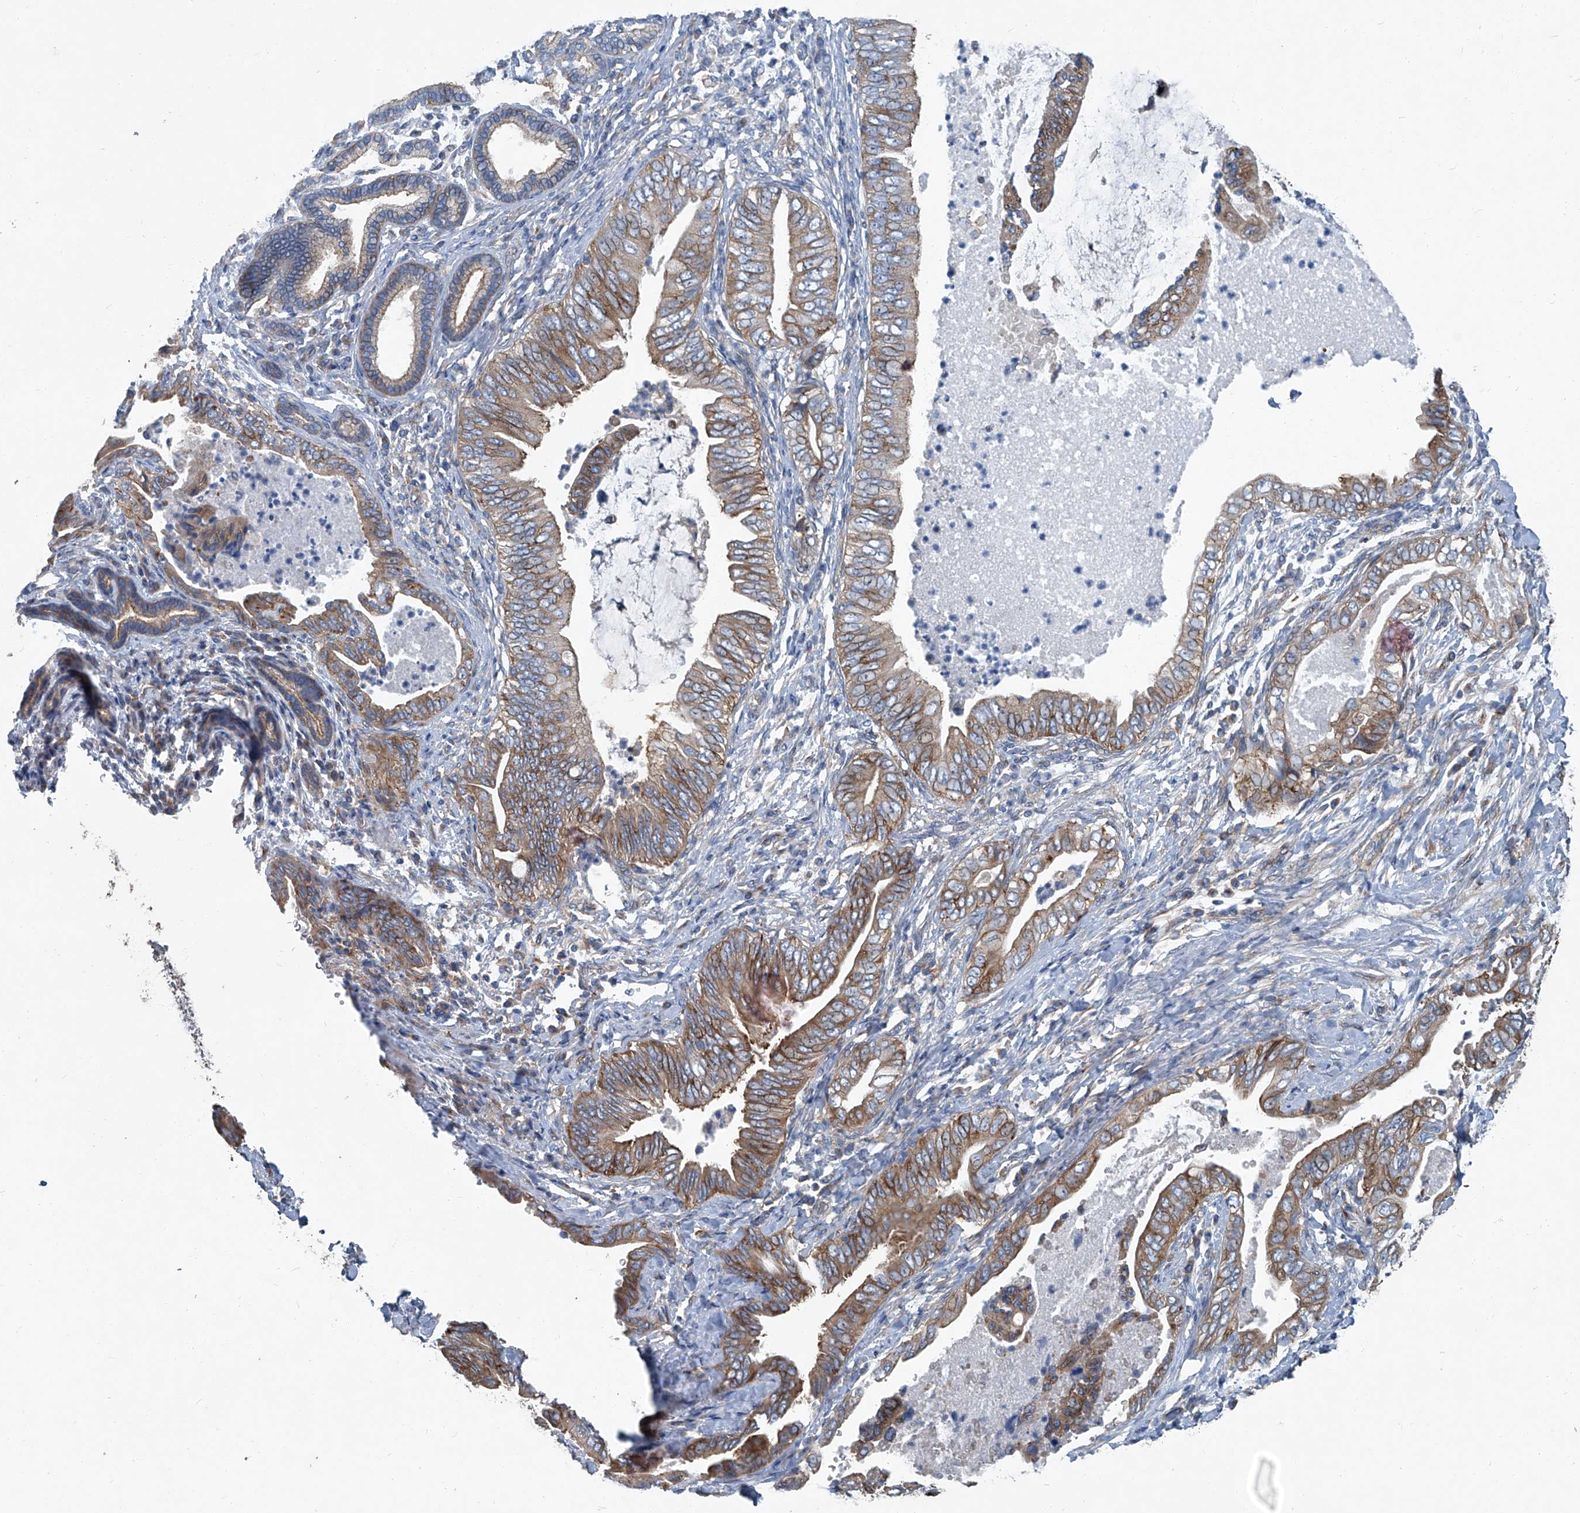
{"staining": {"intensity": "moderate", "quantity": ">75%", "location": "cytoplasmic/membranous"}, "tissue": "pancreatic cancer", "cell_type": "Tumor cells", "image_type": "cancer", "snomed": [{"axis": "morphology", "description": "Adenocarcinoma, NOS"}, {"axis": "topography", "description": "Pancreas"}], "caption": "IHC of pancreatic adenocarcinoma reveals medium levels of moderate cytoplasmic/membranous staining in approximately >75% of tumor cells.", "gene": "PIGH", "patient": {"sex": "male", "age": 75}}